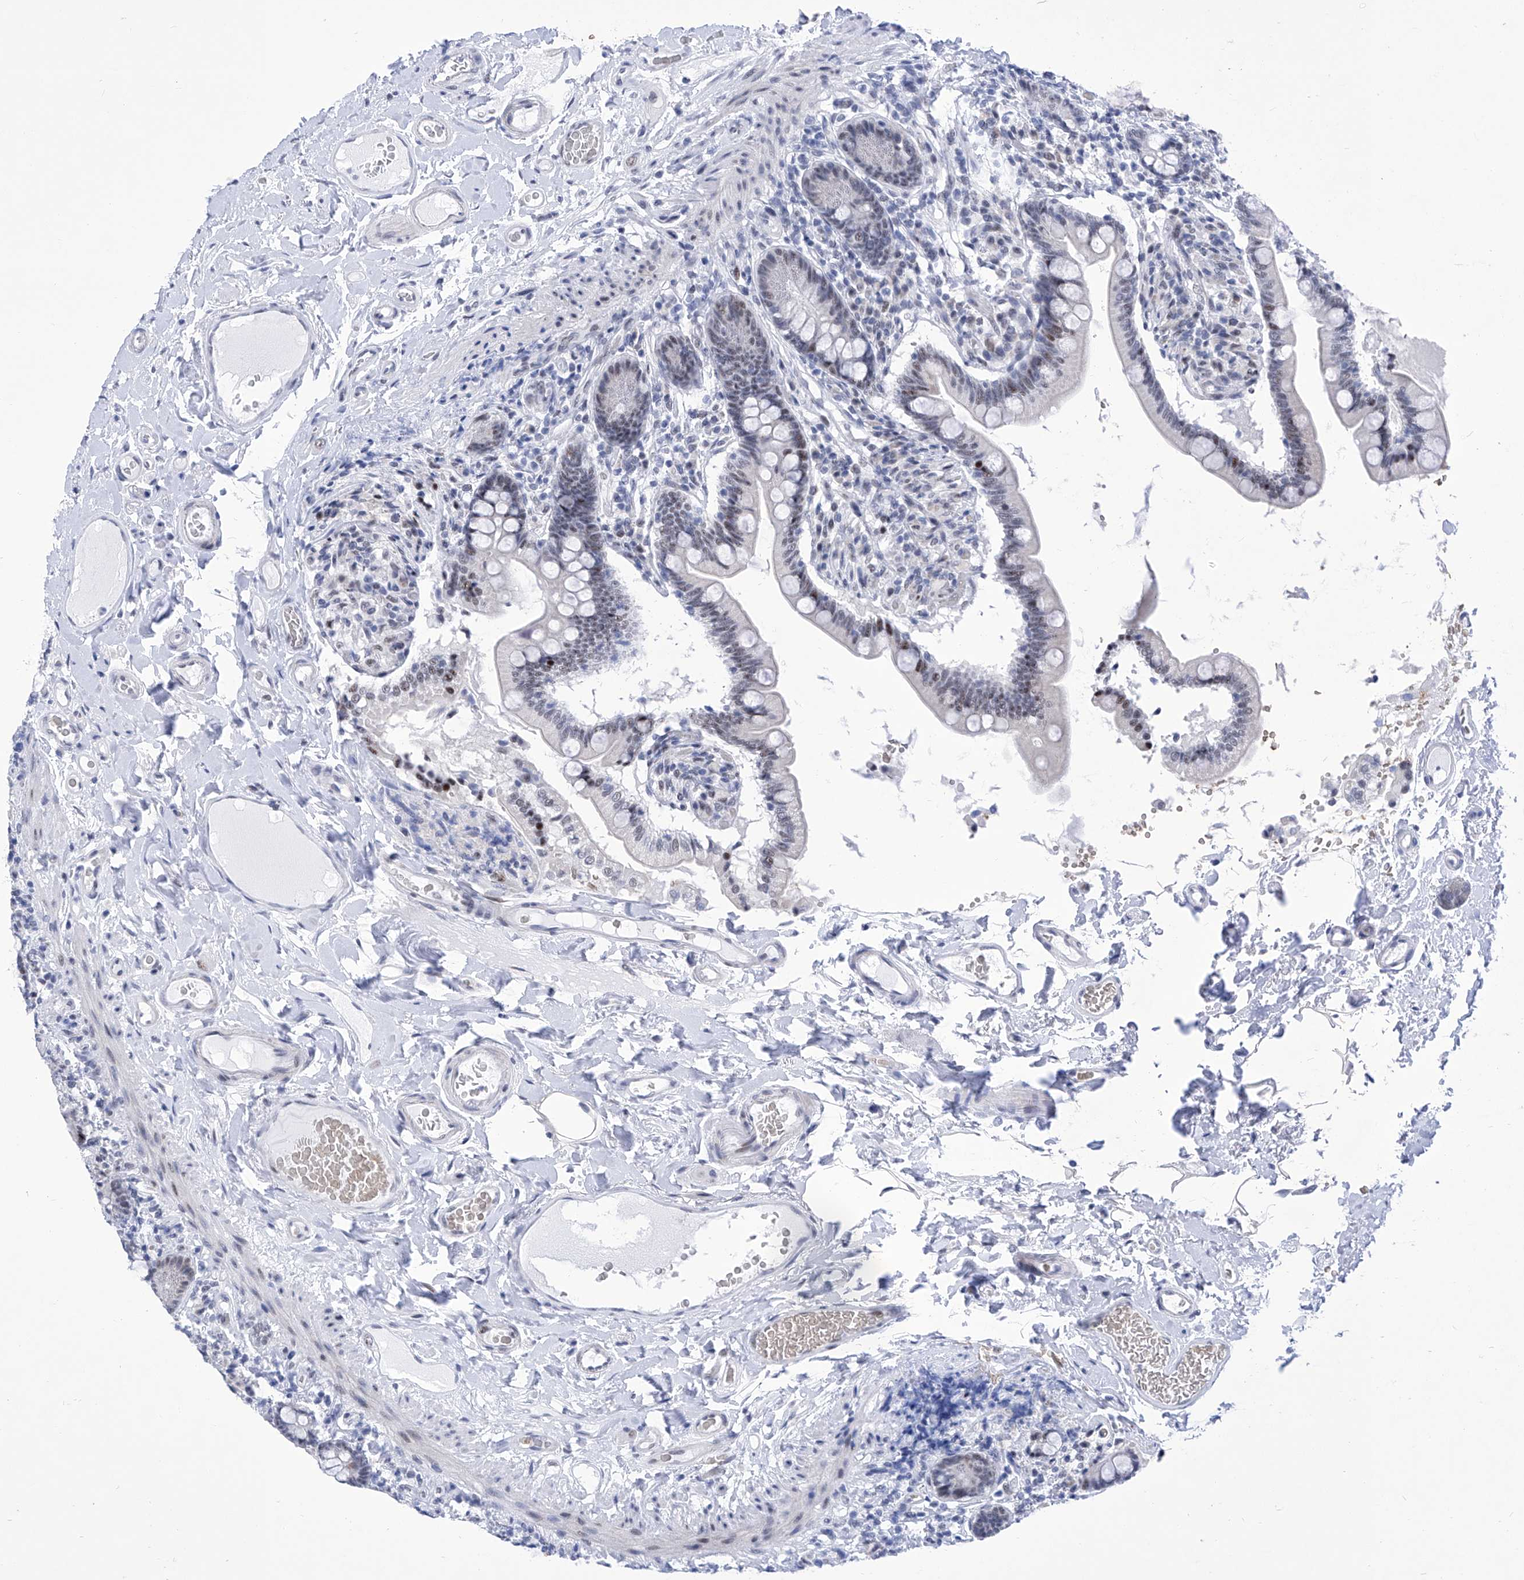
{"staining": {"intensity": "moderate", "quantity": "<25%", "location": "nuclear"}, "tissue": "small intestine", "cell_type": "Glandular cells", "image_type": "normal", "snomed": [{"axis": "morphology", "description": "Normal tissue, NOS"}, {"axis": "topography", "description": "Small intestine"}], "caption": "Immunohistochemical staining of unremarkable human small intestine reveals <25% levels of moderate nuclear protein expression in approximately <25% of glandular cells.", "gene": "SART1", "patient": {"sex": "female", "age": 64}}